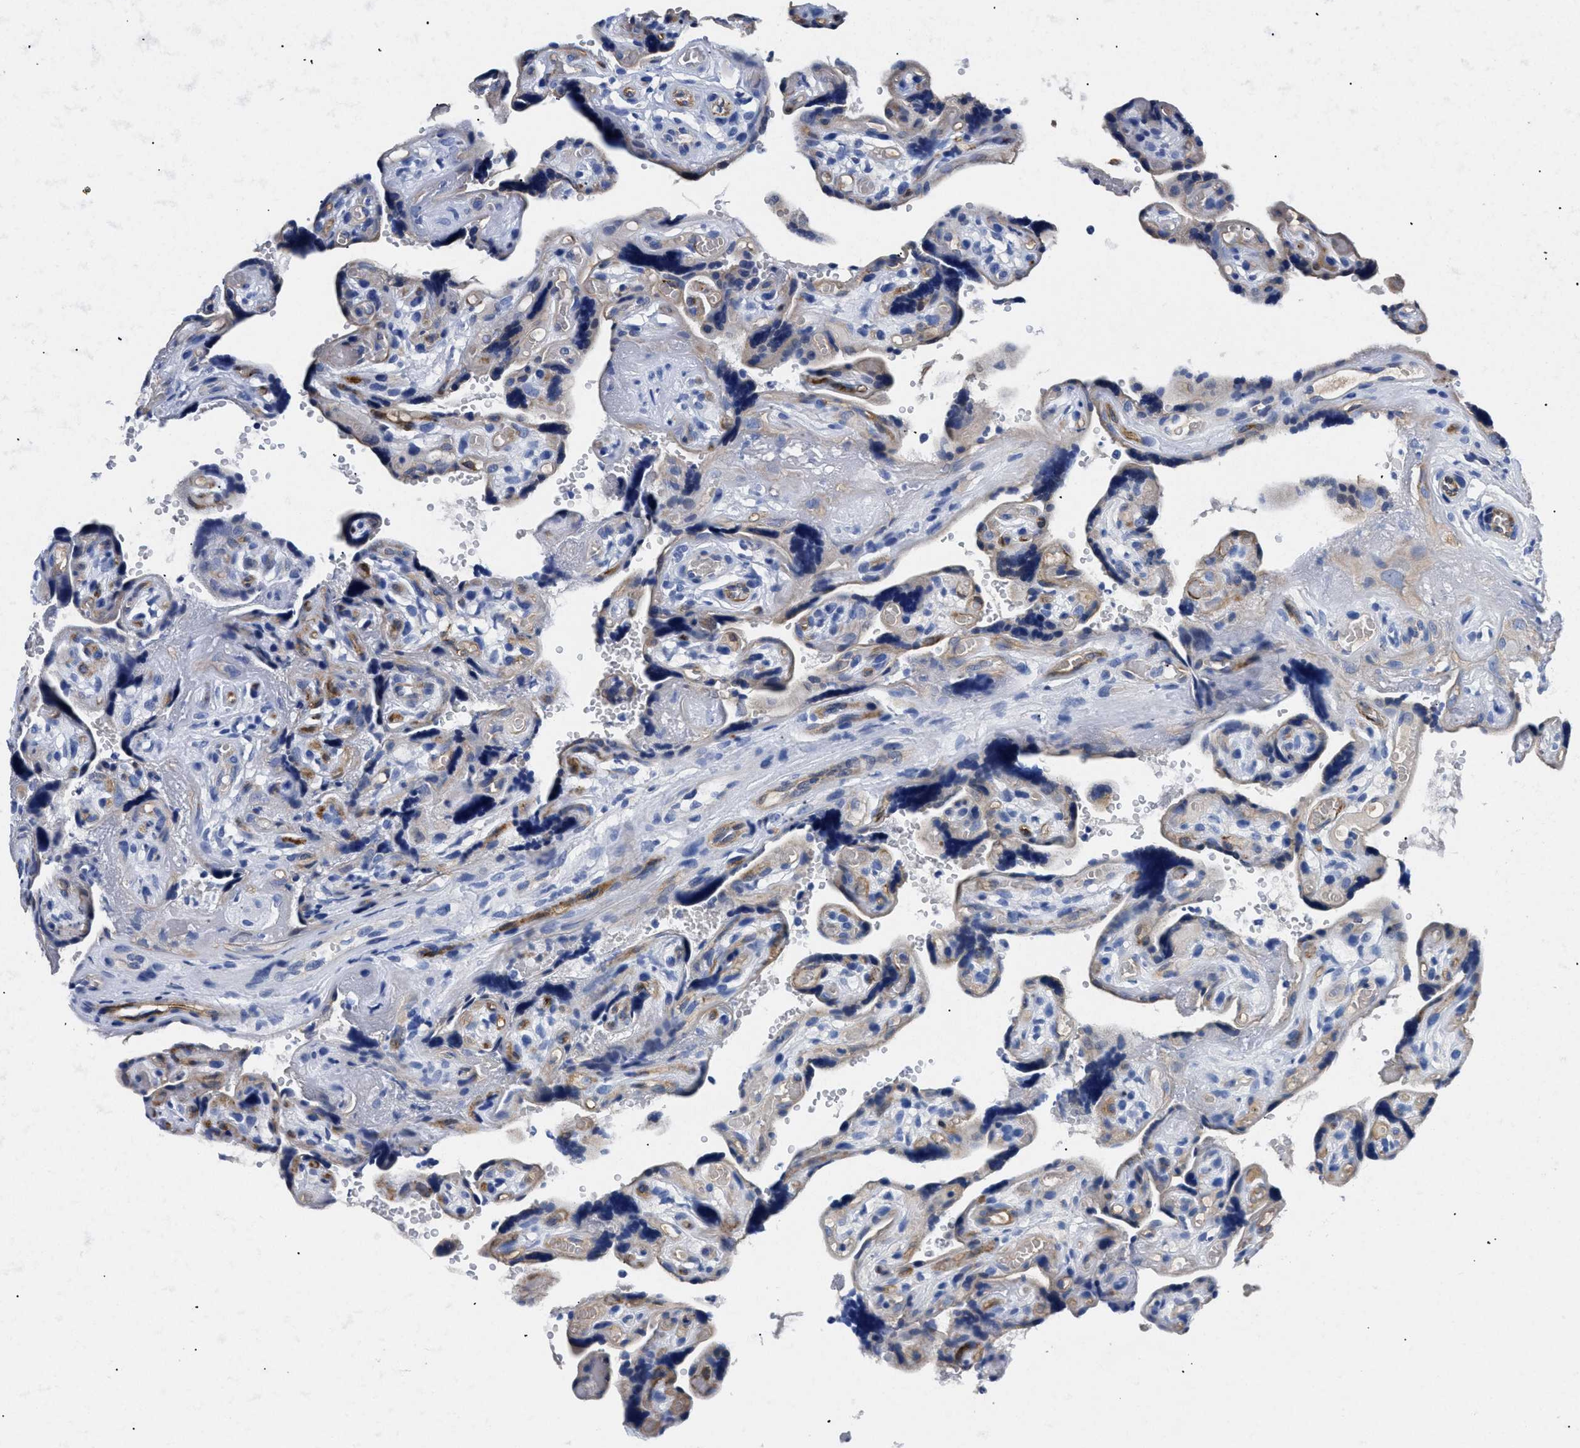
{"staining": {"intensity": "negative", "quantity": "none", "location": "none"}, "tissue": "placenta", "cell_type": "Decidual cells", "image_type": "normal", "snomed": [{"axis": "morphology", "description": "Normal tissue, NOS"}, {"axis": "topography", "description": "Placenta"}], "caption": "The image demonstrates no staining of decidual cells in unremarkable placenta.", "gene": "TMEM68", "patient": {"sex": "female", "age": 30}}